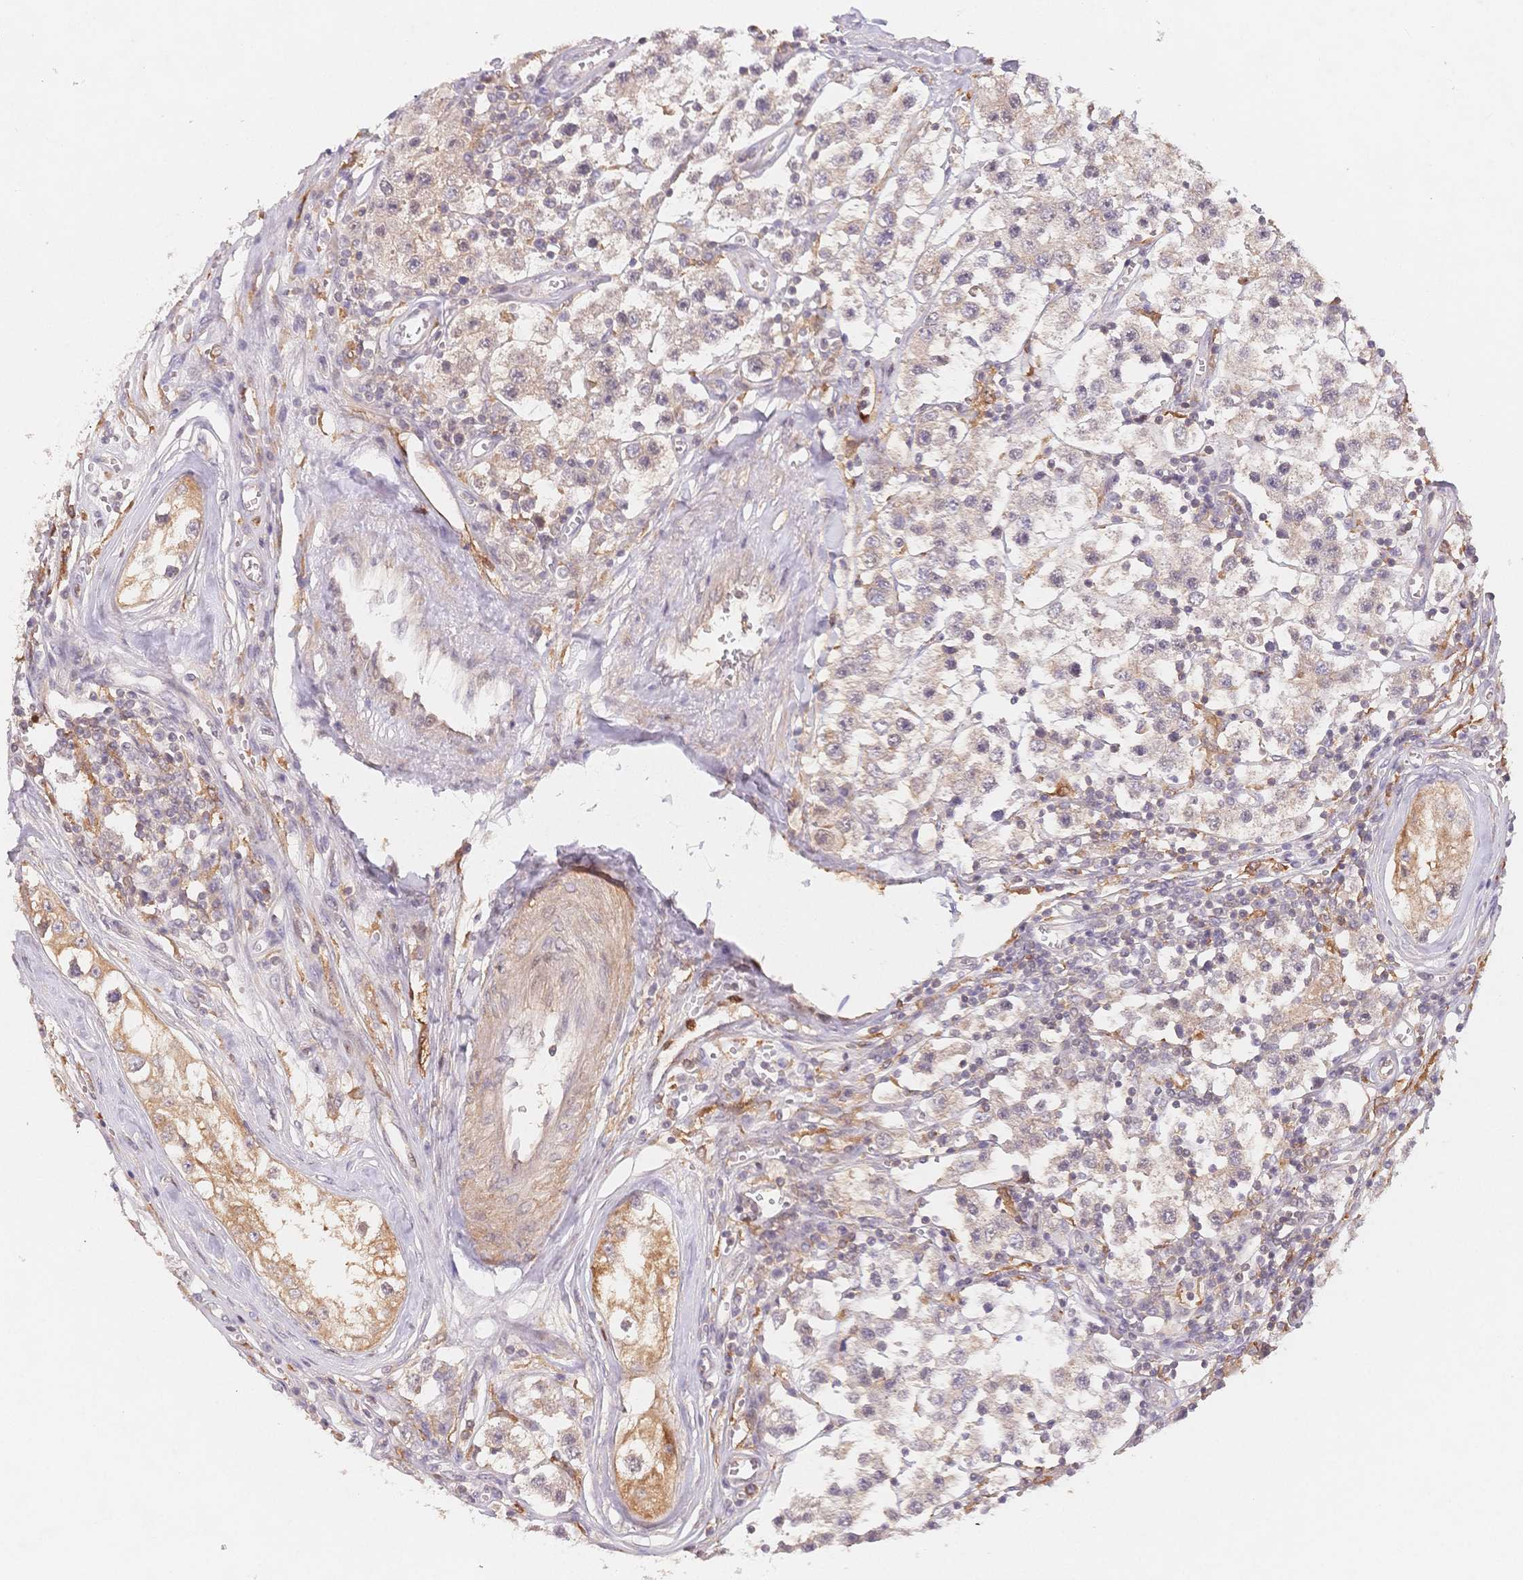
{"staining": {"intensity": "weak", "quantity": "<25%", "location": "cytoplasmic/membranous"}, "tissue": "testis cancer", "cell_type": "Tumor cells", "image_type": "cancer", "snomed": [{"axis": "morphology", "description": "Seminoma, NOS"}, {"axis": "topography", "description": "Testis"}], "caption": "A photomicrograph of seminoma (testis) stained for a protein shows no brown staining in tumor cells. The staining is performed using DAB (3,3'-diaminobenzidine) brown chromogen with nuclei counter-stained in using hematoxylin.", "gene": "C12orf75", "patient": {"sex": "male", "age": 34}}